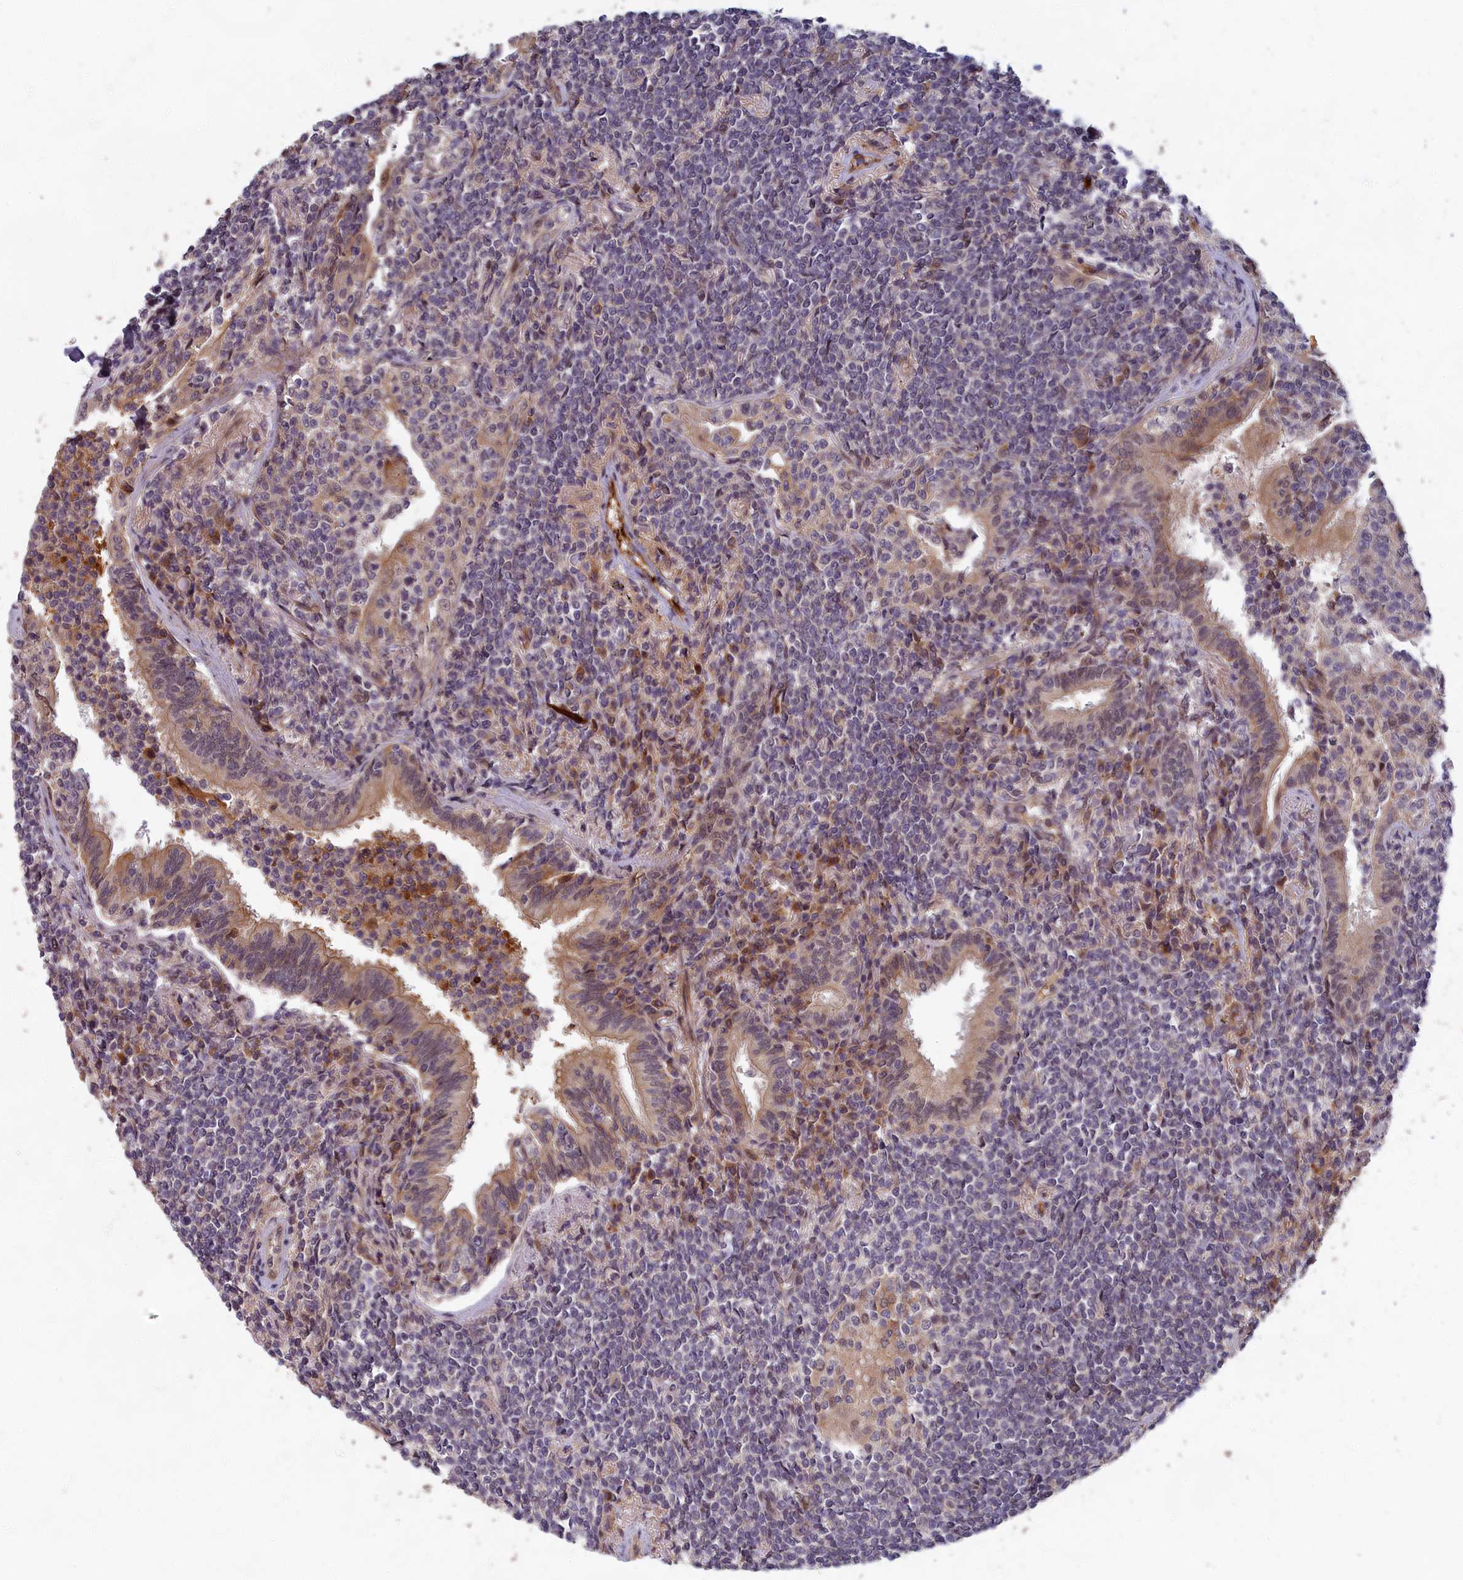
{"staining": {"intensity": "negative", "quantity": "none", "location": "none"}, "tissue": "lymphoma", "cell_type": "Tumor cells", "image_type": "cancer", "snomed": [{"axis": "morphology", "description": "Malignant lymphoma, non-Hodgkin's type, Low grade"}, {"axis": "topography", "description": "Lung"}], "caption": "The photomicrograph demonstrates no staining of tumor cells in lymphoma.", "gene": "EARS2", "patient": {"sex": "female", "age": 71}}